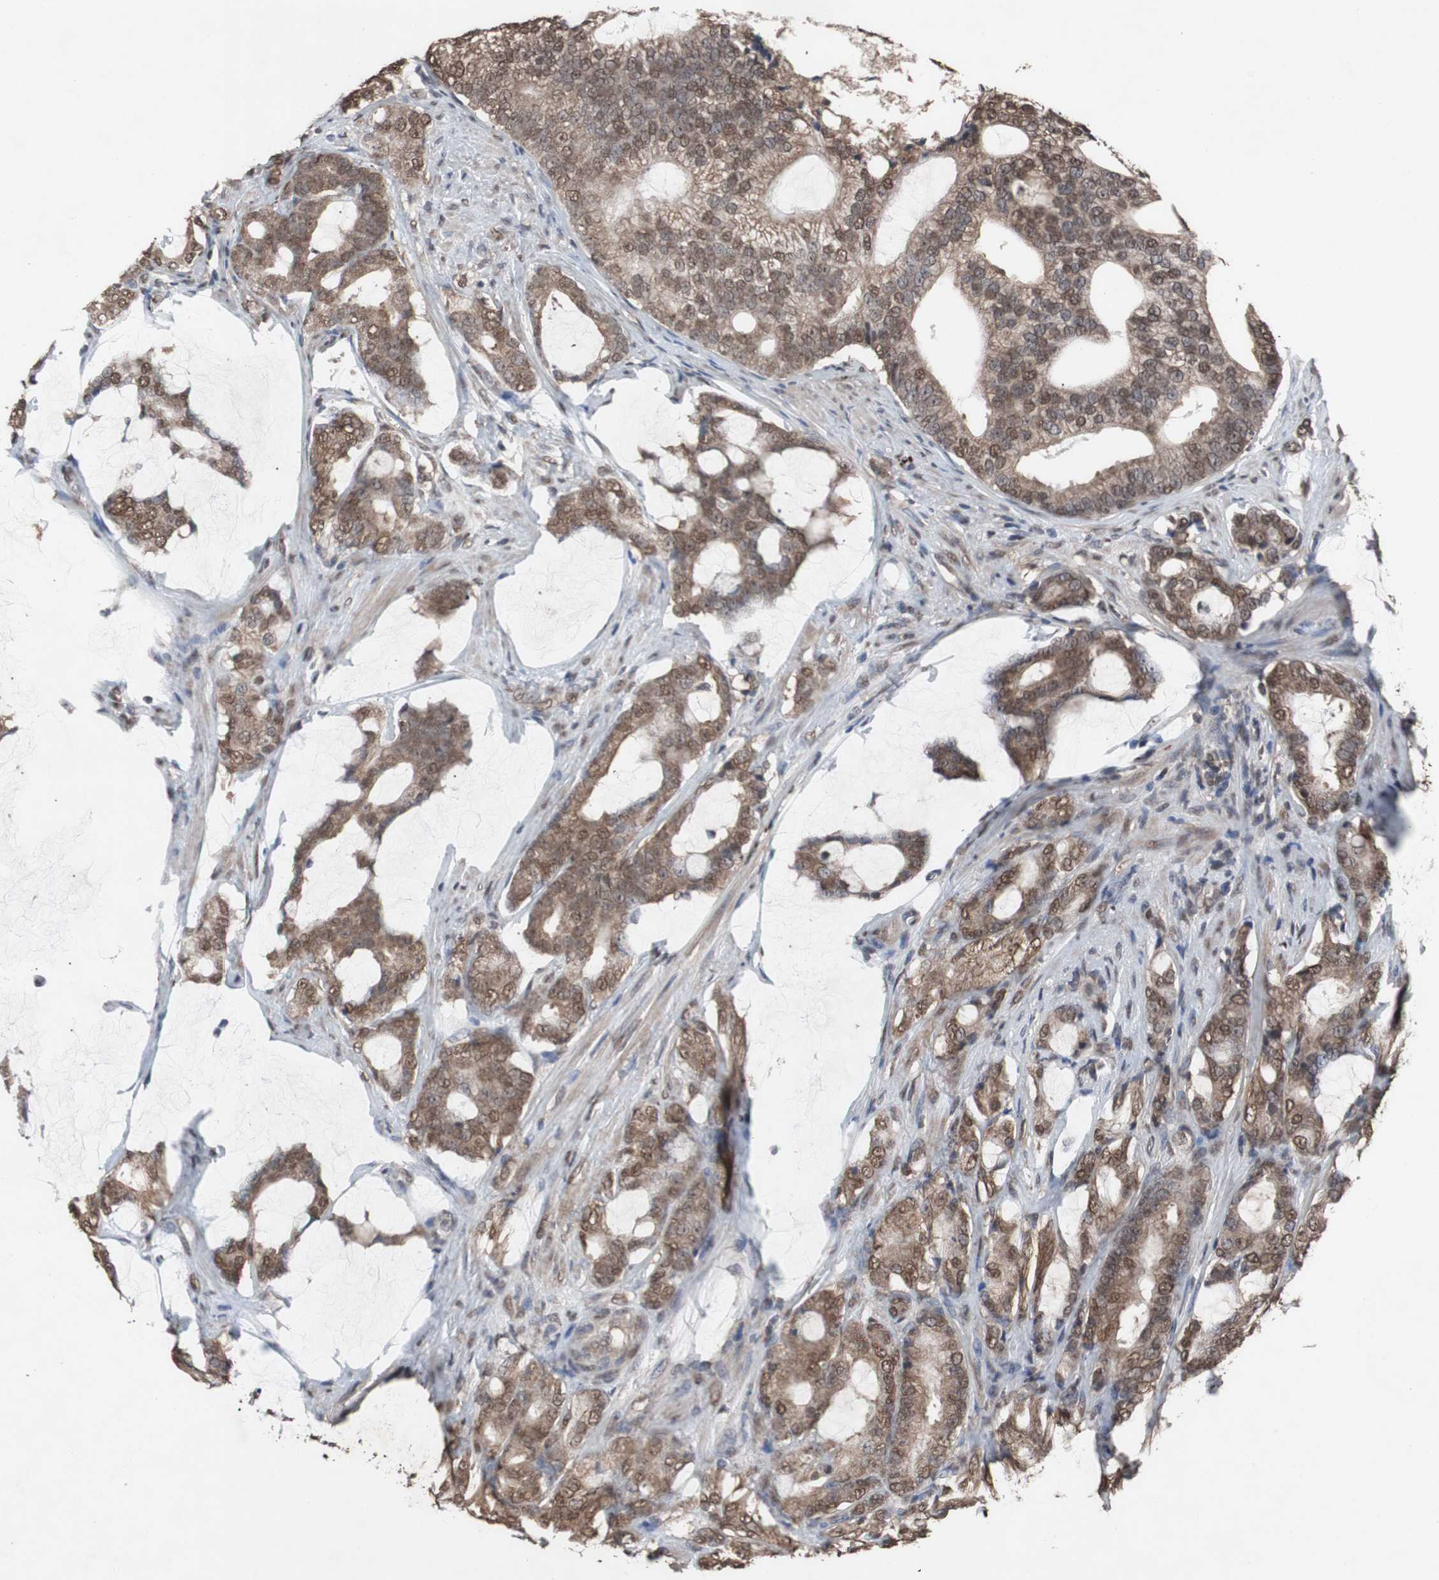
{"staining": {"intensity": "moderate", "quantity": ">75%", "location": "cytoplasmic/membranous"}, "tissue": "prostate cancer", "cell_type": "Tumor cells", "image_type": "cancer", "snomed": [{"axis": "morphology", "description": "Adenocarcinoma, Low grade"}, {"axis": "topography", "description": "Prostate"}], "caption": "Immunohistochemistry histopathology image of prostate cancer (adenocarcinoma (low-grade)) stained for a protein (brown), which reveals medium levels of moderate cytoplasmic/membranous expression in approximately >75% of tumor cells.", "gene": "MED27", "patient": {"sex": "male", "age": 58}}